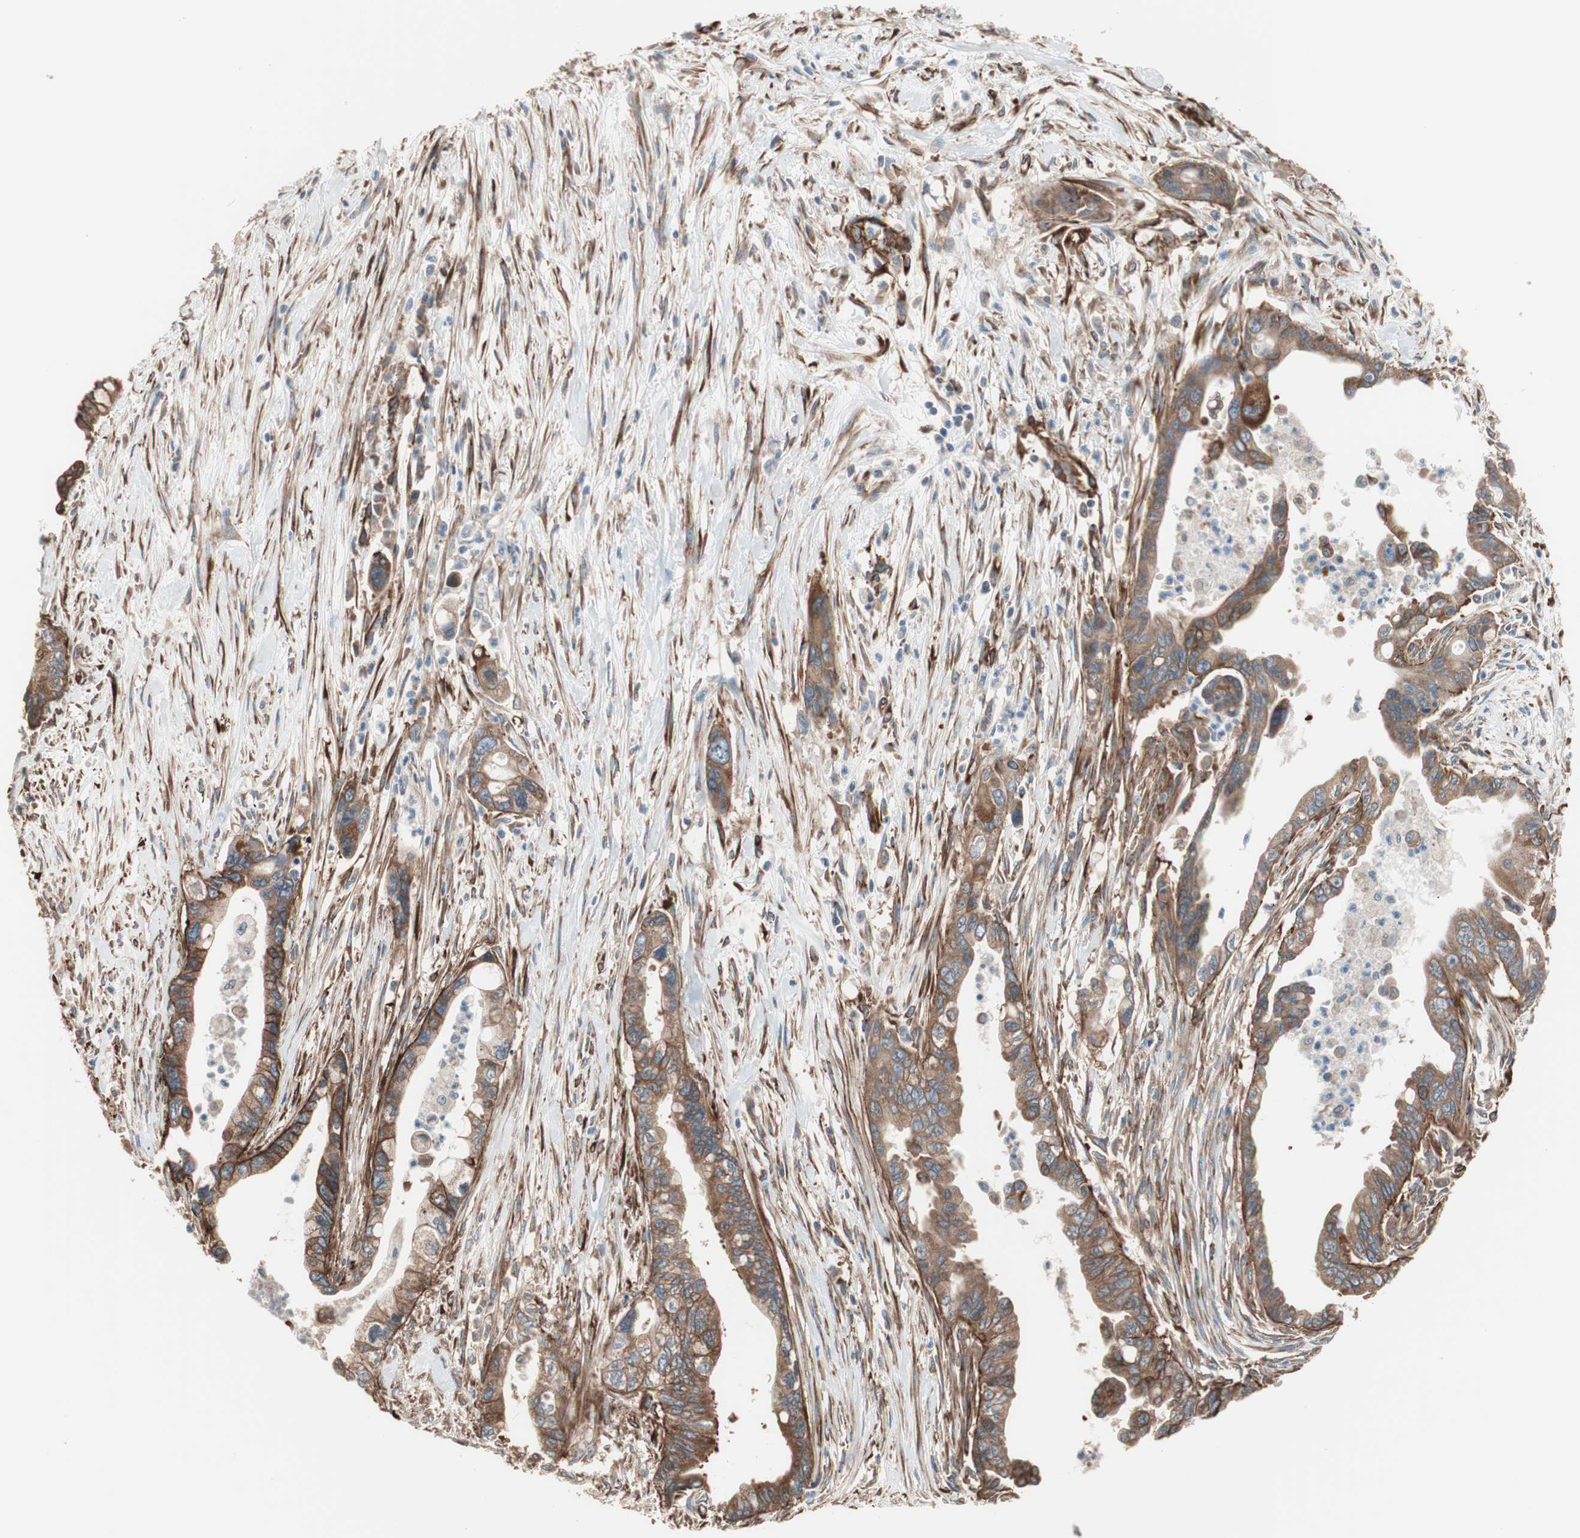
{"staining": {"intensity": "moderate", "quantity": ">75%", "location": "cytoplasmic/membranous"}, "tissue": "pancreatic cancer", "cell_type": "Tumor cells", "image_type": "cancer", "snomed": [{"axis": "morphology", "description": "Adenocarcinoma, NOS"}, {"axis": "topography", "description": "Pancreas"}], "caption": "An immunohistochemistry (IHC) photomicrograph of tumor tissue is shown. Protein staining in brown shows moderate cytoplasmic/membranous positivity in adenocarcinoma (pancreatic) within tumor cells.", "gene": "GPSM2", "patient": {"sex": "male", "age": 70}}